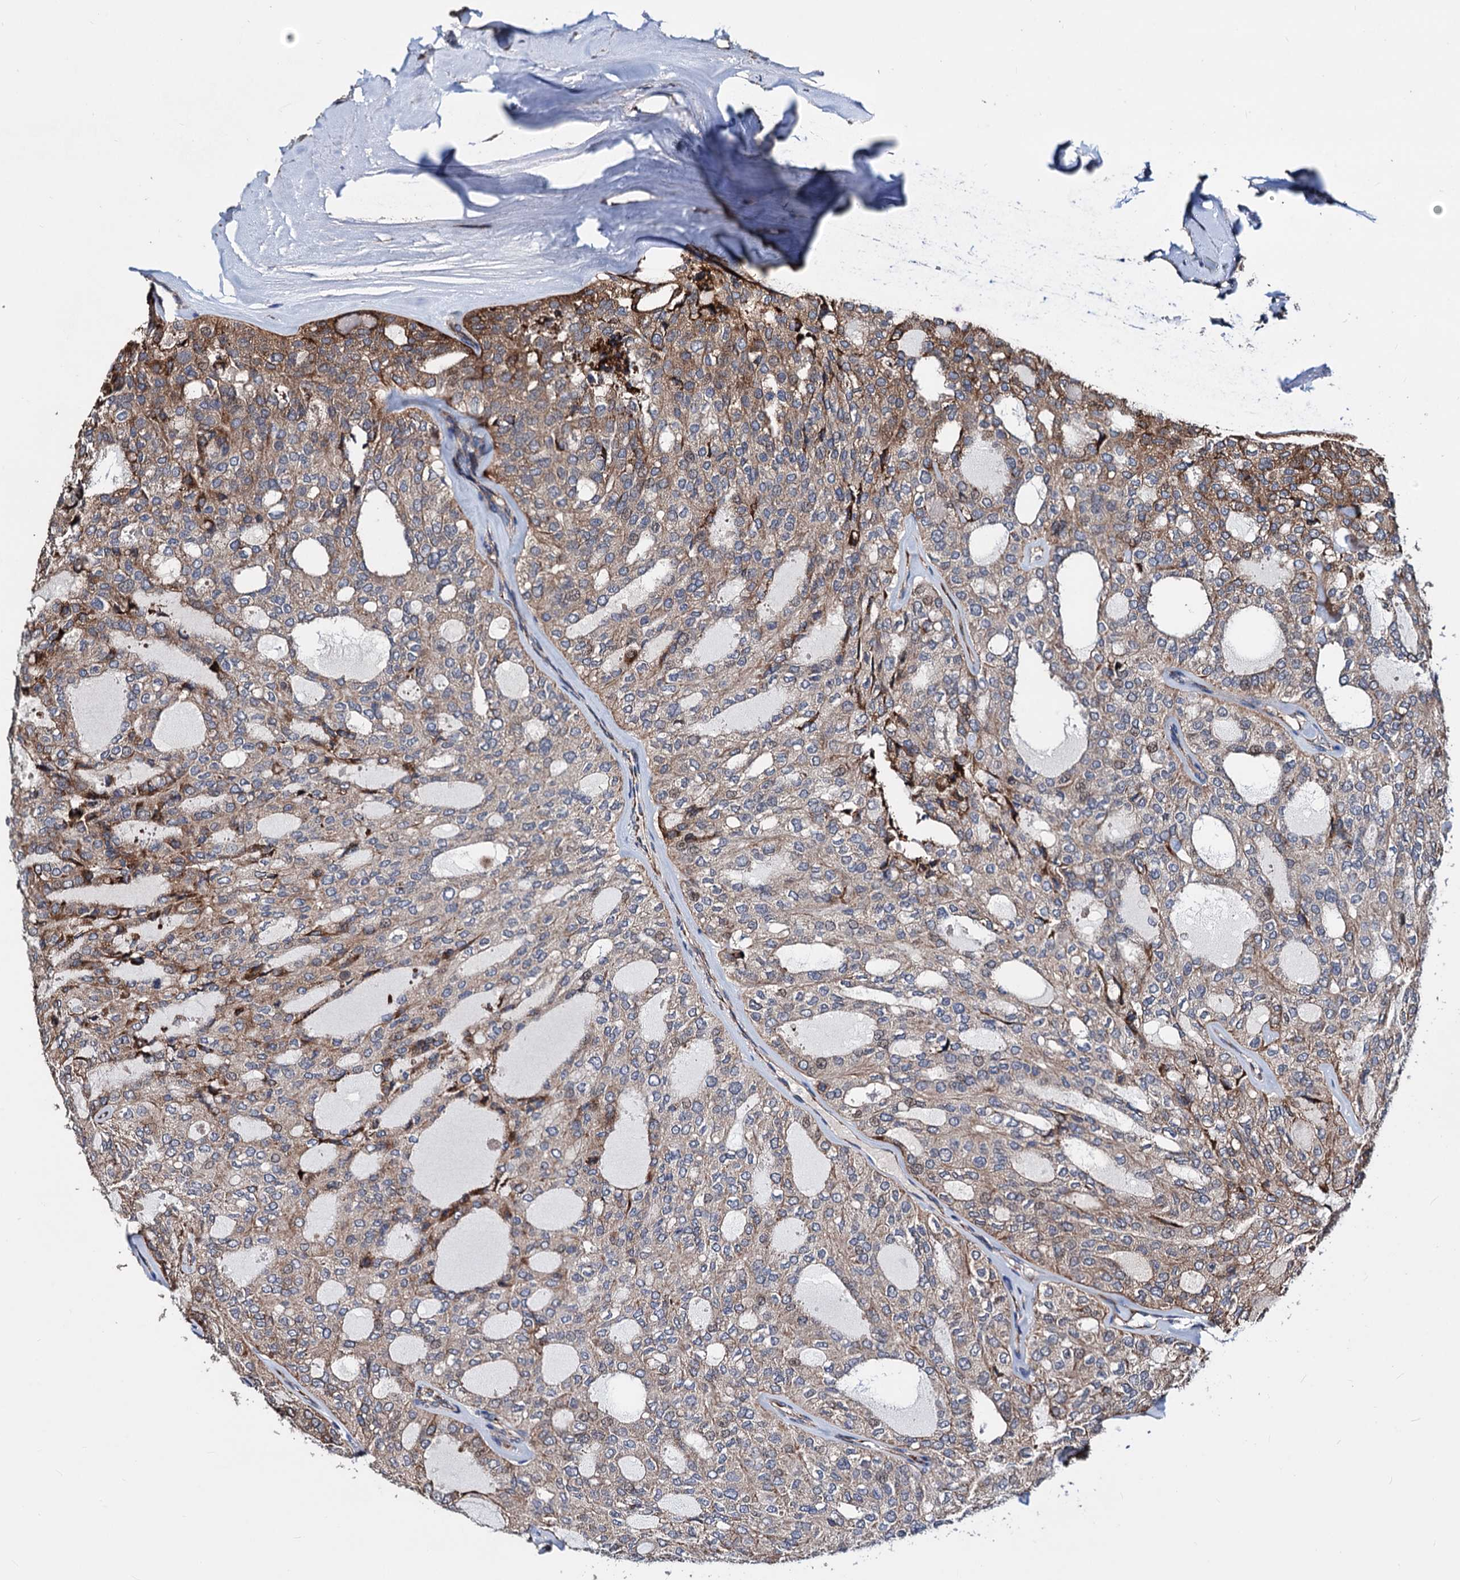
{"staining": {"intensity": "moderate", "quantity": "25%-75%", "location": "cytoplasmic/membranous"}, "tissue": "thyroid cancer", "cell_type": "Tumor cells", "image_type": "cancer", "snomed": [{"axis": "morphology", "description": "Follicular adenoma carcinoma, NOS"}, {"axis": "topography", "description": "Thyroid gland"}], "caption": "IHC staining of thyroid cancer (follicular adenoma carcinoma), which reveals medium levels of moderate cytoplasmic/membranous expression in approximately 25%-75% of tumor cells indicating moderate cytoplasmic/membranous protein positivity. The staining was performed using DAB (brown) for protein detection and nuclei were counterstained in hematoxylin (blue).", "gene": "AKAP11", "patient": {"sex": "male", "age": 75}}